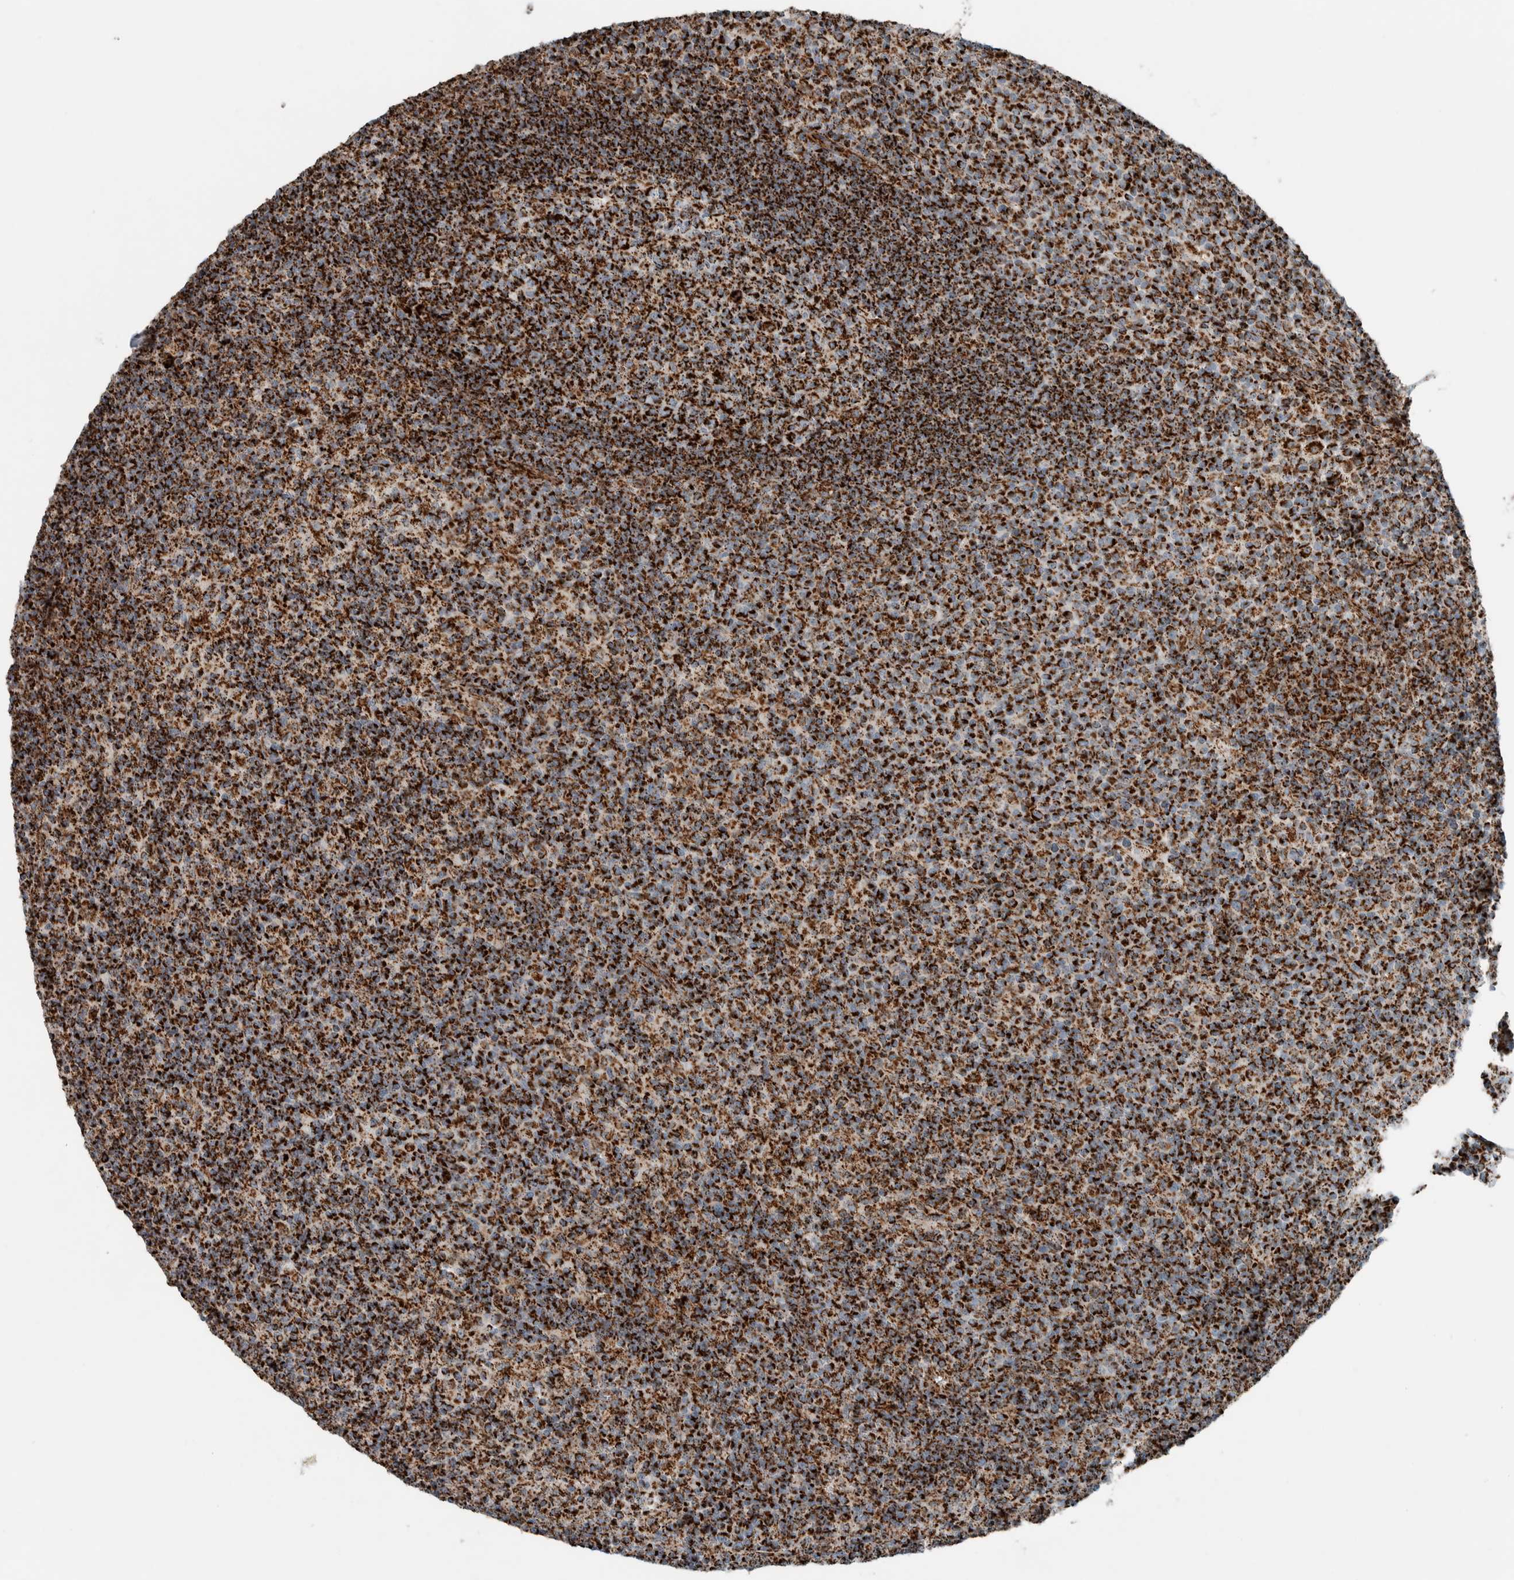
{"staining": {"intensity": "strong", "quantity": ">75%", "location": "cytoplasmic/membranous"}, "tissue": "lymph node", "cell_type": "Germinal center cells", "image_type": "normal", "snomed": [{"axis": "morphology", "description": "Normal tissue, NOS"}, {"axis": "morphology", "description": "Inflammation, NOS"}, {"axis": "topography", "description": "Lymph node"}], "caption": "High-magnification brightfield microscopy of benign lymph node stained with DAB (3,3'-diaminobenzidine) (brown) and counterstained with hematoxylin (blue). germinal center cells exhibit strong cytoplasmic/membranous staining is identified in about>75% of cells.", "gene": "CNTROB", "patient": {"sex": "male", "age": 55}}